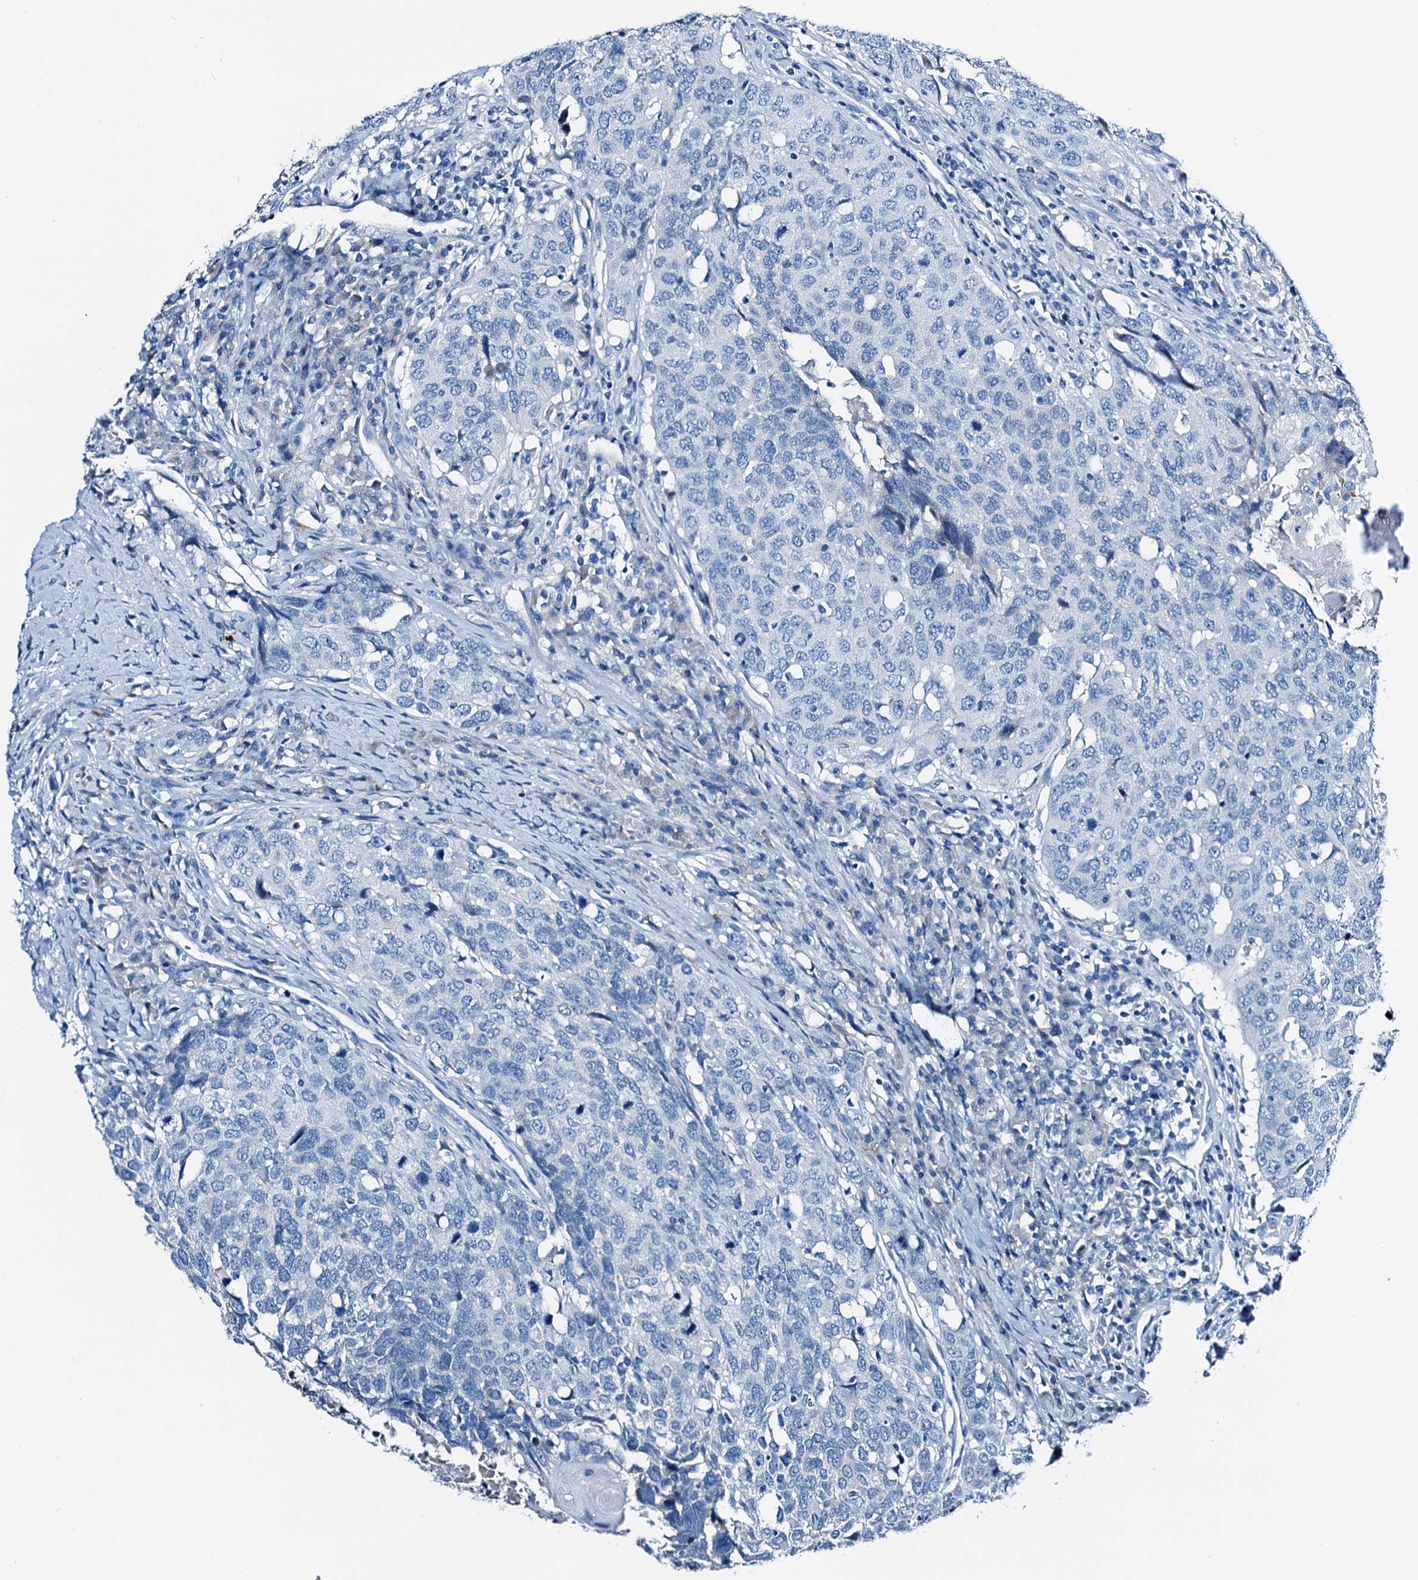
{"staining": {"intensity": "negative", "quantity": "none", "location": "none"}, "tissue": "head and neck cancer", "cell_type": "Tumor cells", "image_type": "cancer", "snomed": [{"axis": "morphology", "description": "Squamous cell carcinoma, NOS"}, {"axis": "topography", "description": "Head-Neck"}], "caption": "DAB immunohistochemical staining of head and neck squamous cell carcinoma displays no significant positivity in tumor cells.", "gene": "C1QTNF4", "patient": {"sex": "male", "age": 66}}